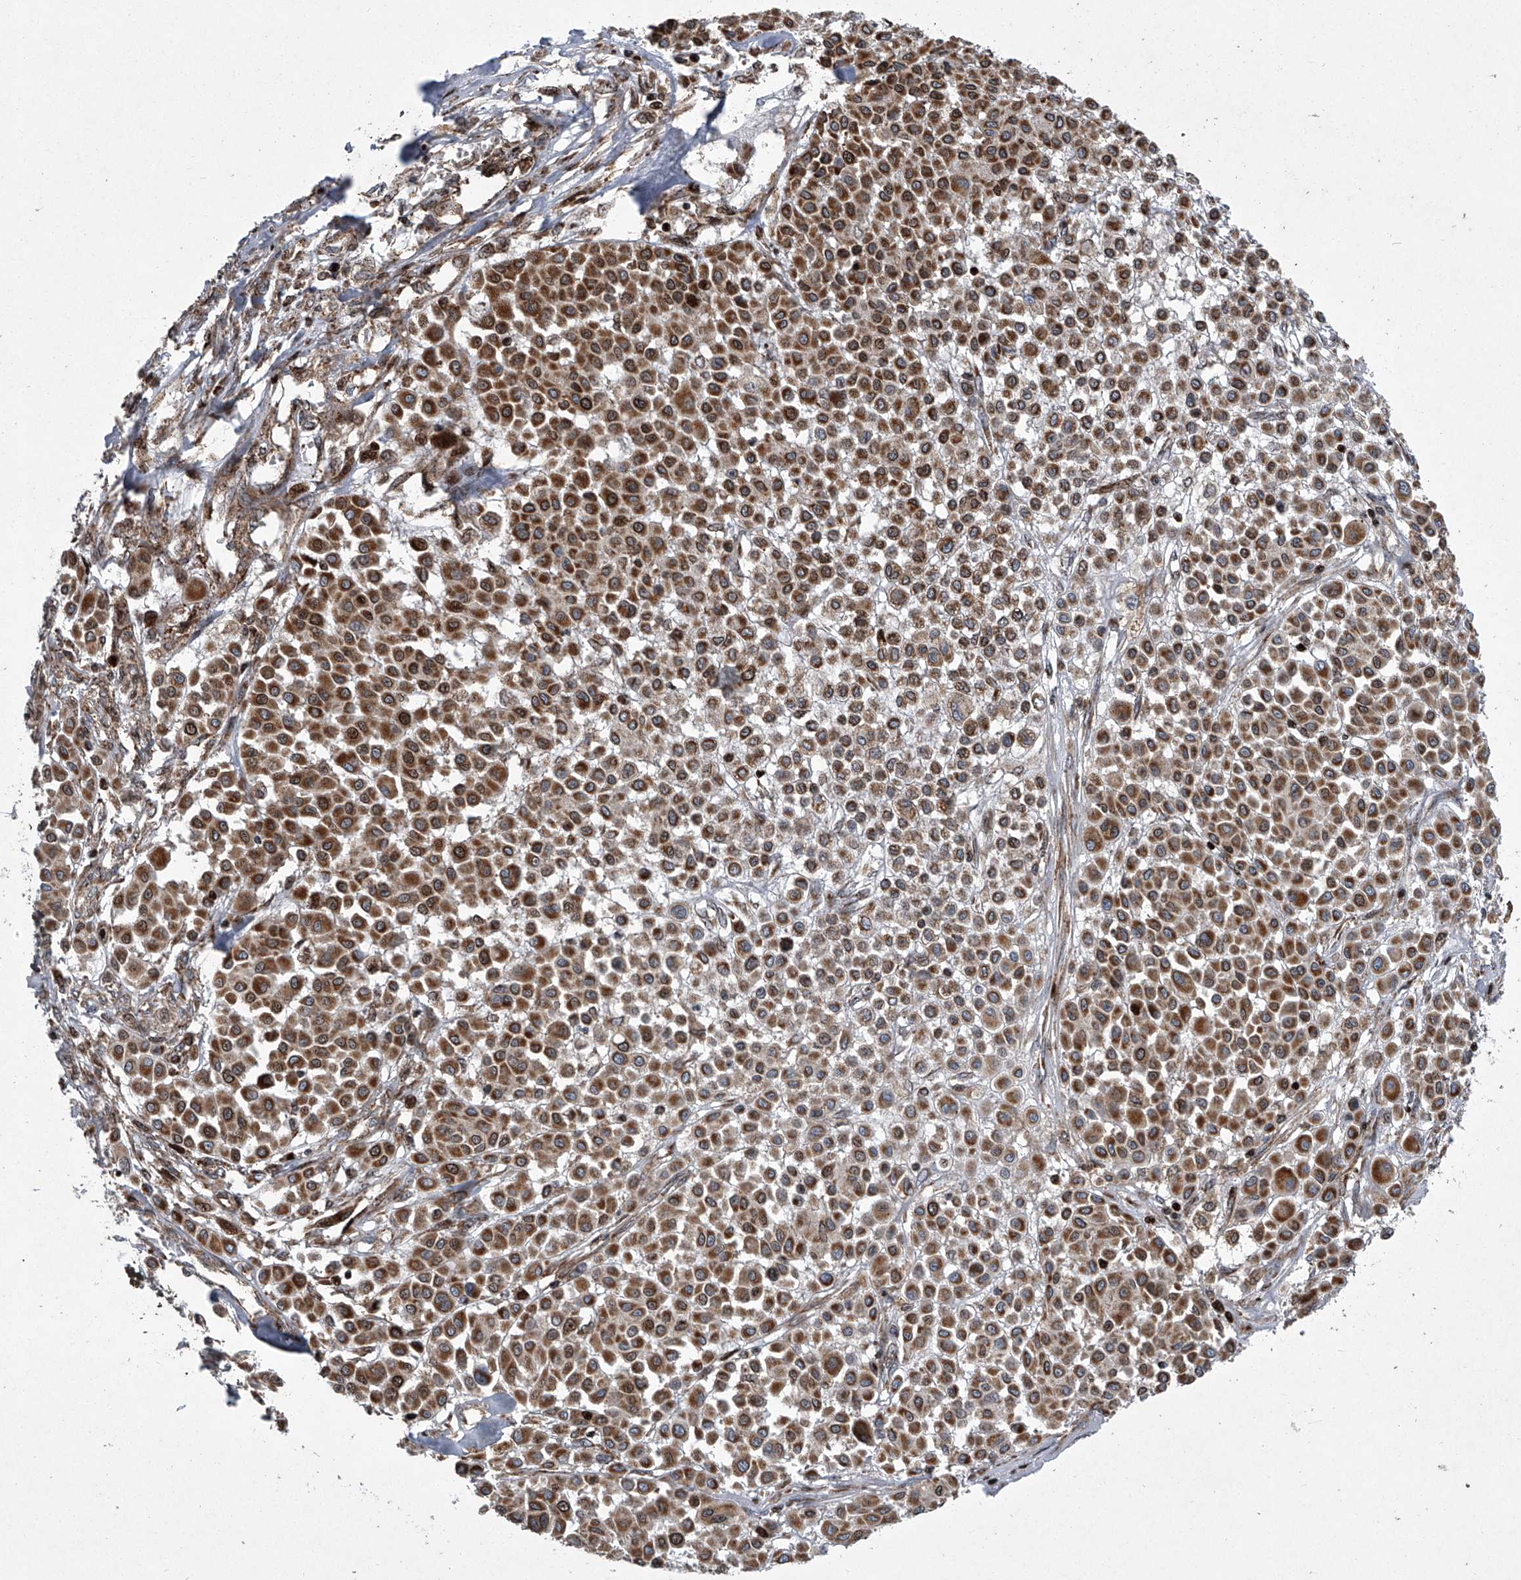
{"staining": {"intensity": "moderate", "quantity": ">75%", "location": "cytoplasmic/membranous"}, "tissue": "melanoma", "cell_type": "Tumor cells", "image_type": "cancer", "snomed": [{"axis": "morphology", "description": "Malignant melanoma, Metastatic site"}, {"axis": "topography", "description": "Soft tissue"}], "caption": "Protein staining of melanoma tissue reveals moderate cytoplasmic/membranous positivity in approximately >75% of tumor cells. Using DAB (brown) and hematoxylin (blue) stains, captured at high magnification using brightfield microscopy.", "gene": "STRADA", "patient": {"sex": "male", "age": 41}}